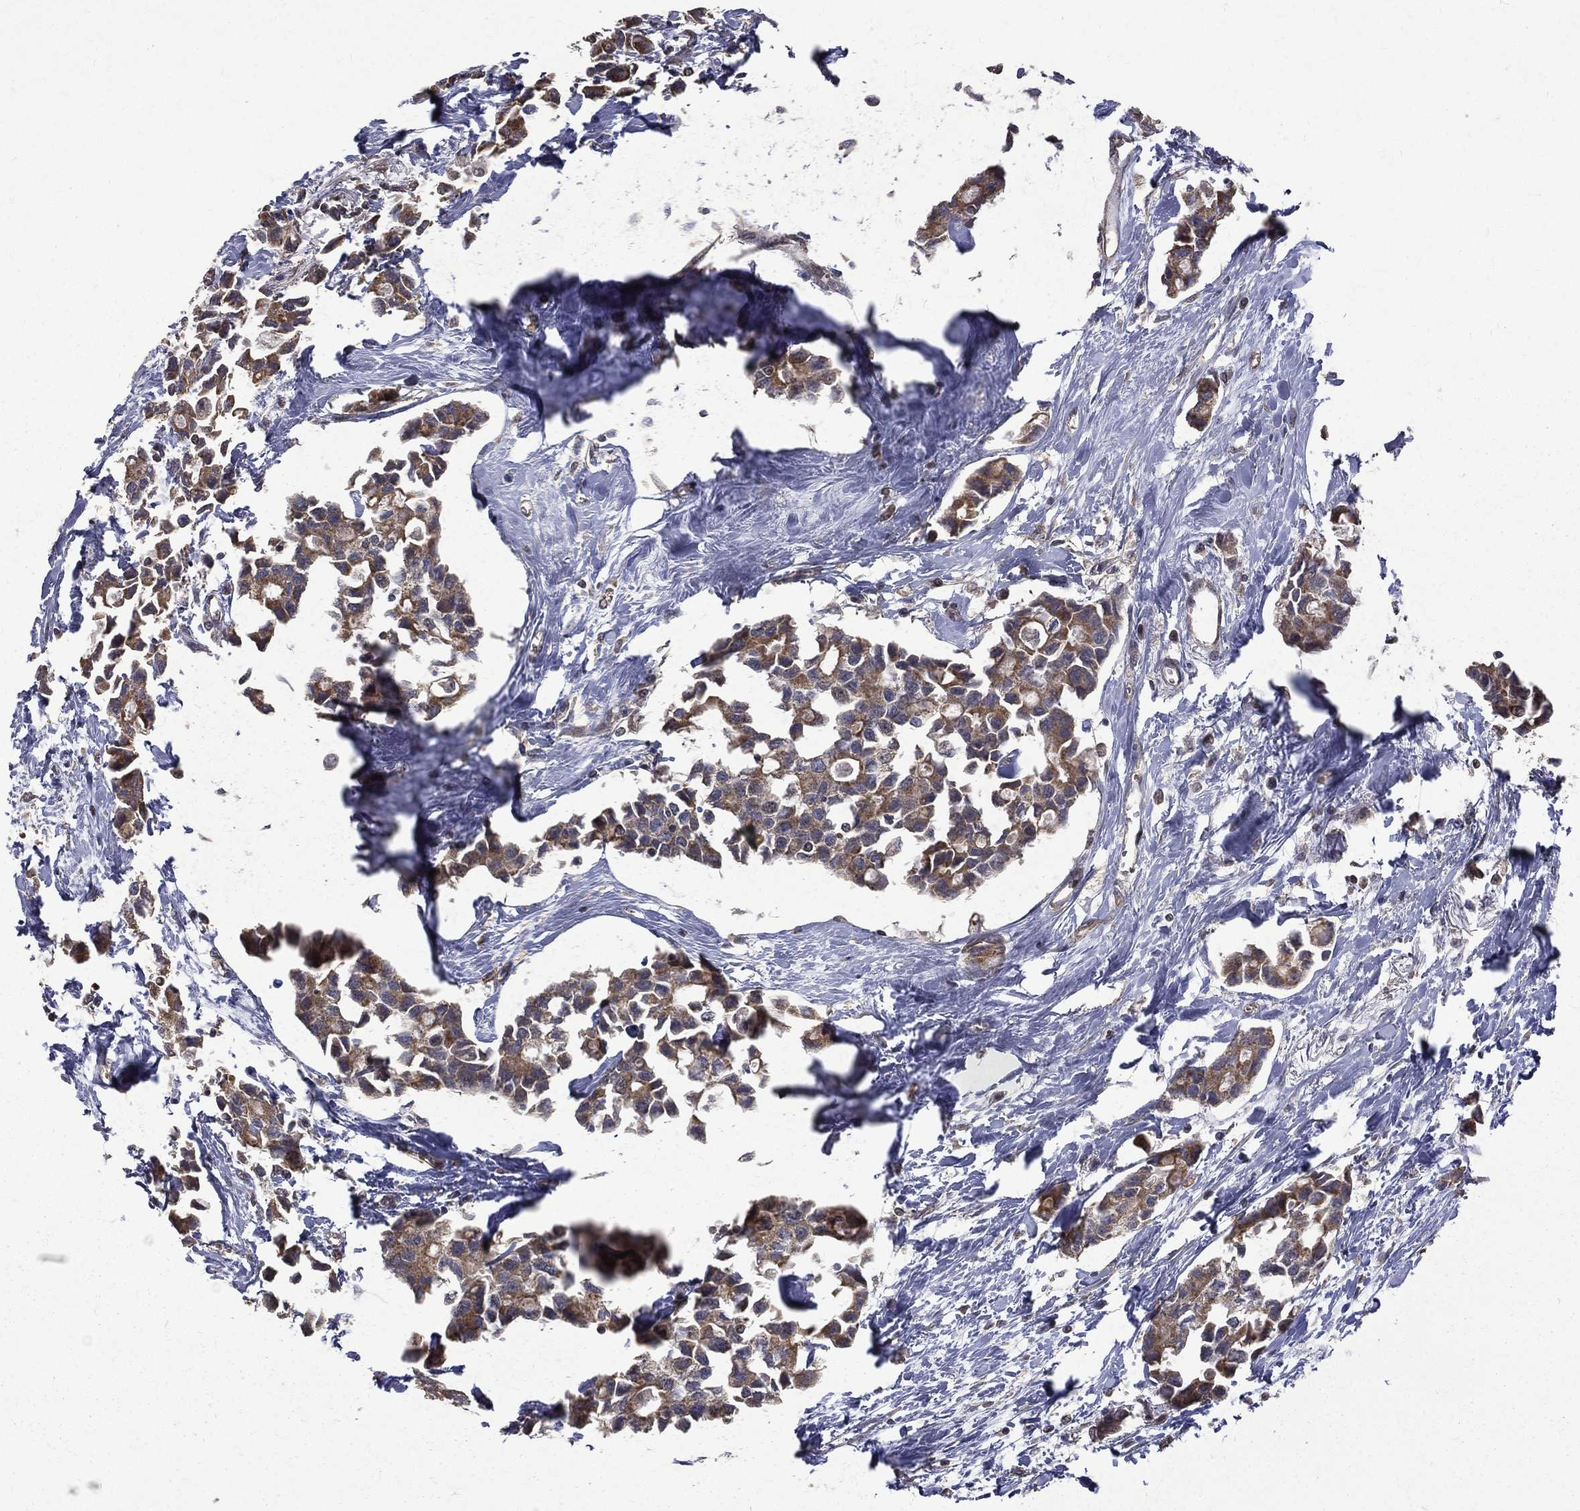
{"staining": {"intensity": "weak", "quantity": ">75%", "location": "cytoplasmic/membranous"}, "tissue": "breast cancer", "cell_type": "Tumor cells", "image_type": "cancer", "snomed": [{"axis": "morphology", "description": "Duct carcinoma"}, {"axis": "topography", "description": "Breast"}], "caption": "An image of human infiltrating ductal carcinoma (breast) stained for a protein exhibits weak cytoplasmic/membranous brown staining in tumor cells.", "gene": "RPGR", "patient": {"sex": "female", "age": 83}}